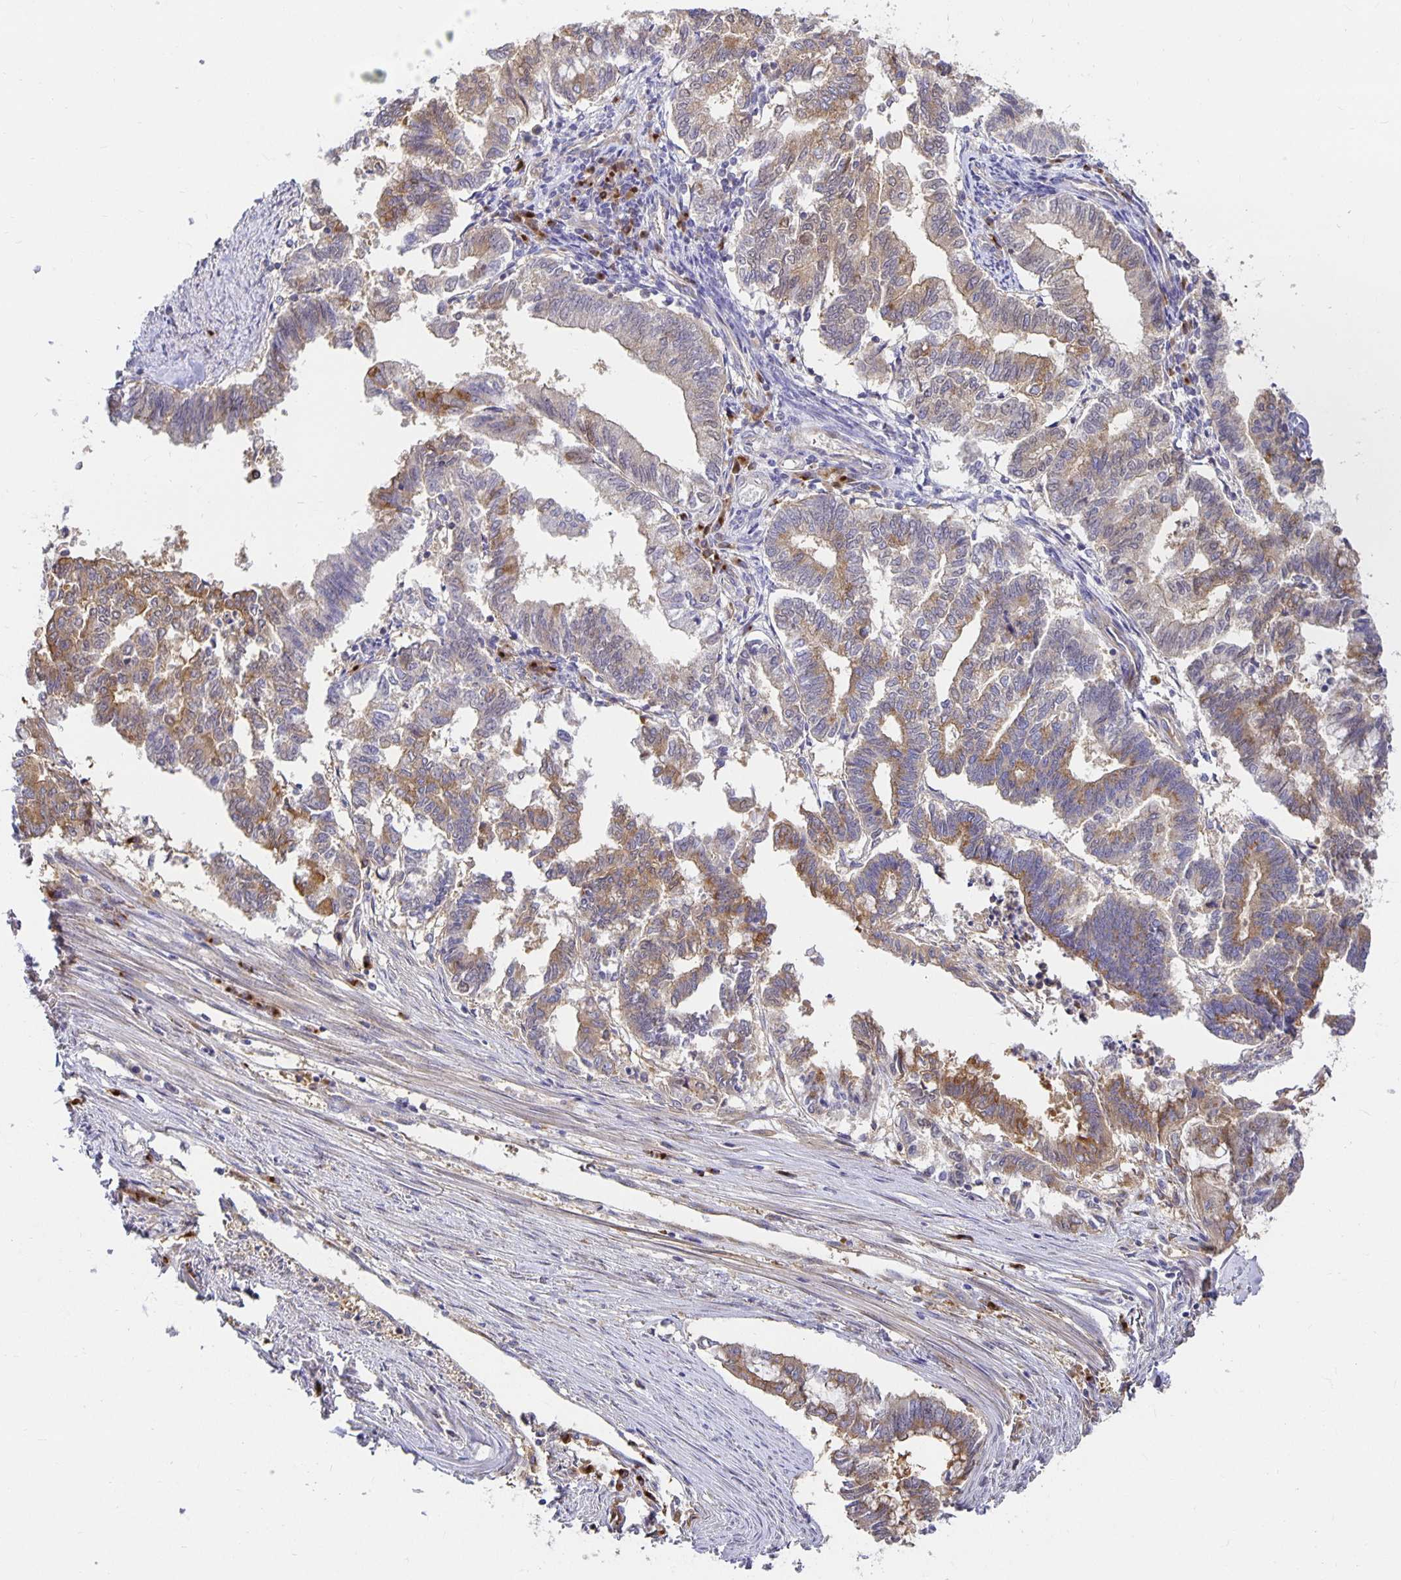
{"staining": {"intensity": "weak", "quantity": ">75%", "location": "cytoplasmic/membranous"}, "tissue": "endometrial cancer", "cell_type": "Tumor cells", "image_type": "cancer", "snomed": [{"axis": "morphology", "description": "Adenocarcinoma, NOS"}, {"axis": "topography", "description": "Endometrium"}], "caption": "High-magnification brightfield microscopy of adenocarcinoma (endometrial) stained with DAB (brown) and counterstained with hematoxylin (blue). tumor cells exhibit weak cytoplasmic/membranous positivity is present in approximately>75% of cells.", "gene": "USO1", "patient": {"sex": "female", "age": 79}}